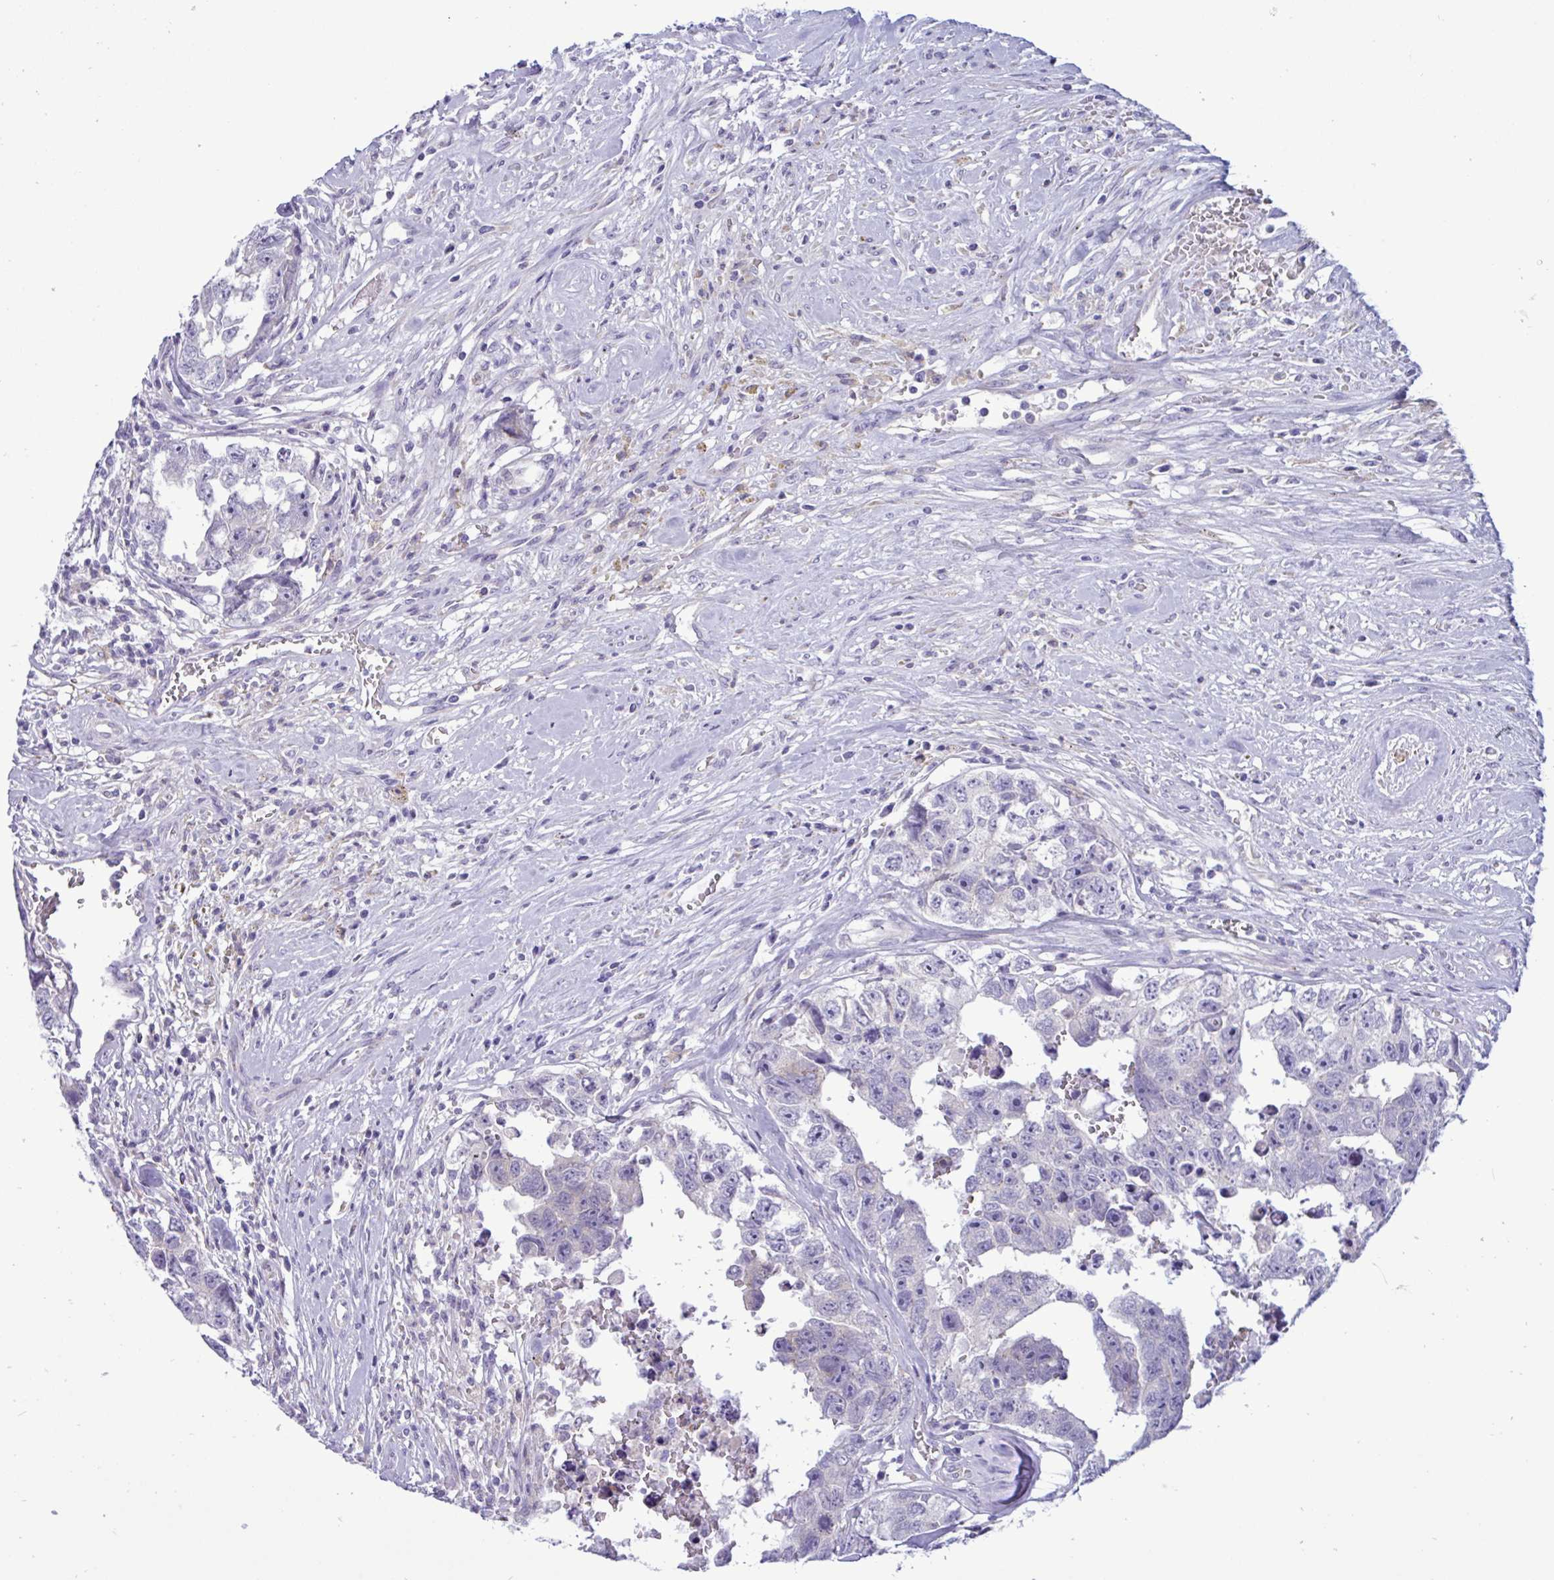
{"staining": {"intensity": "negative", "quantity": "none", "location": "none"}, "tissue": "testis cancer", "cell_type": "Tumor cells", "image_type": "cancer", "snomed": [{"axis": "morphology", "description": "Carcinoma, Embryonal, NOS"}, {"axis": "topography", "description": "Testis"}], "caption": "A histopathology image of embryonal carcinoma (testis) stained for a protein reveals no brown staining in tumor cells. (DAB (3,3'-diaminobenzidine) immunohistochemistry (IHC) visualized using brightfield microscopy, high magnification).", "gene": "SREBF1", "patient": {"sex": "male", "age": 22}}